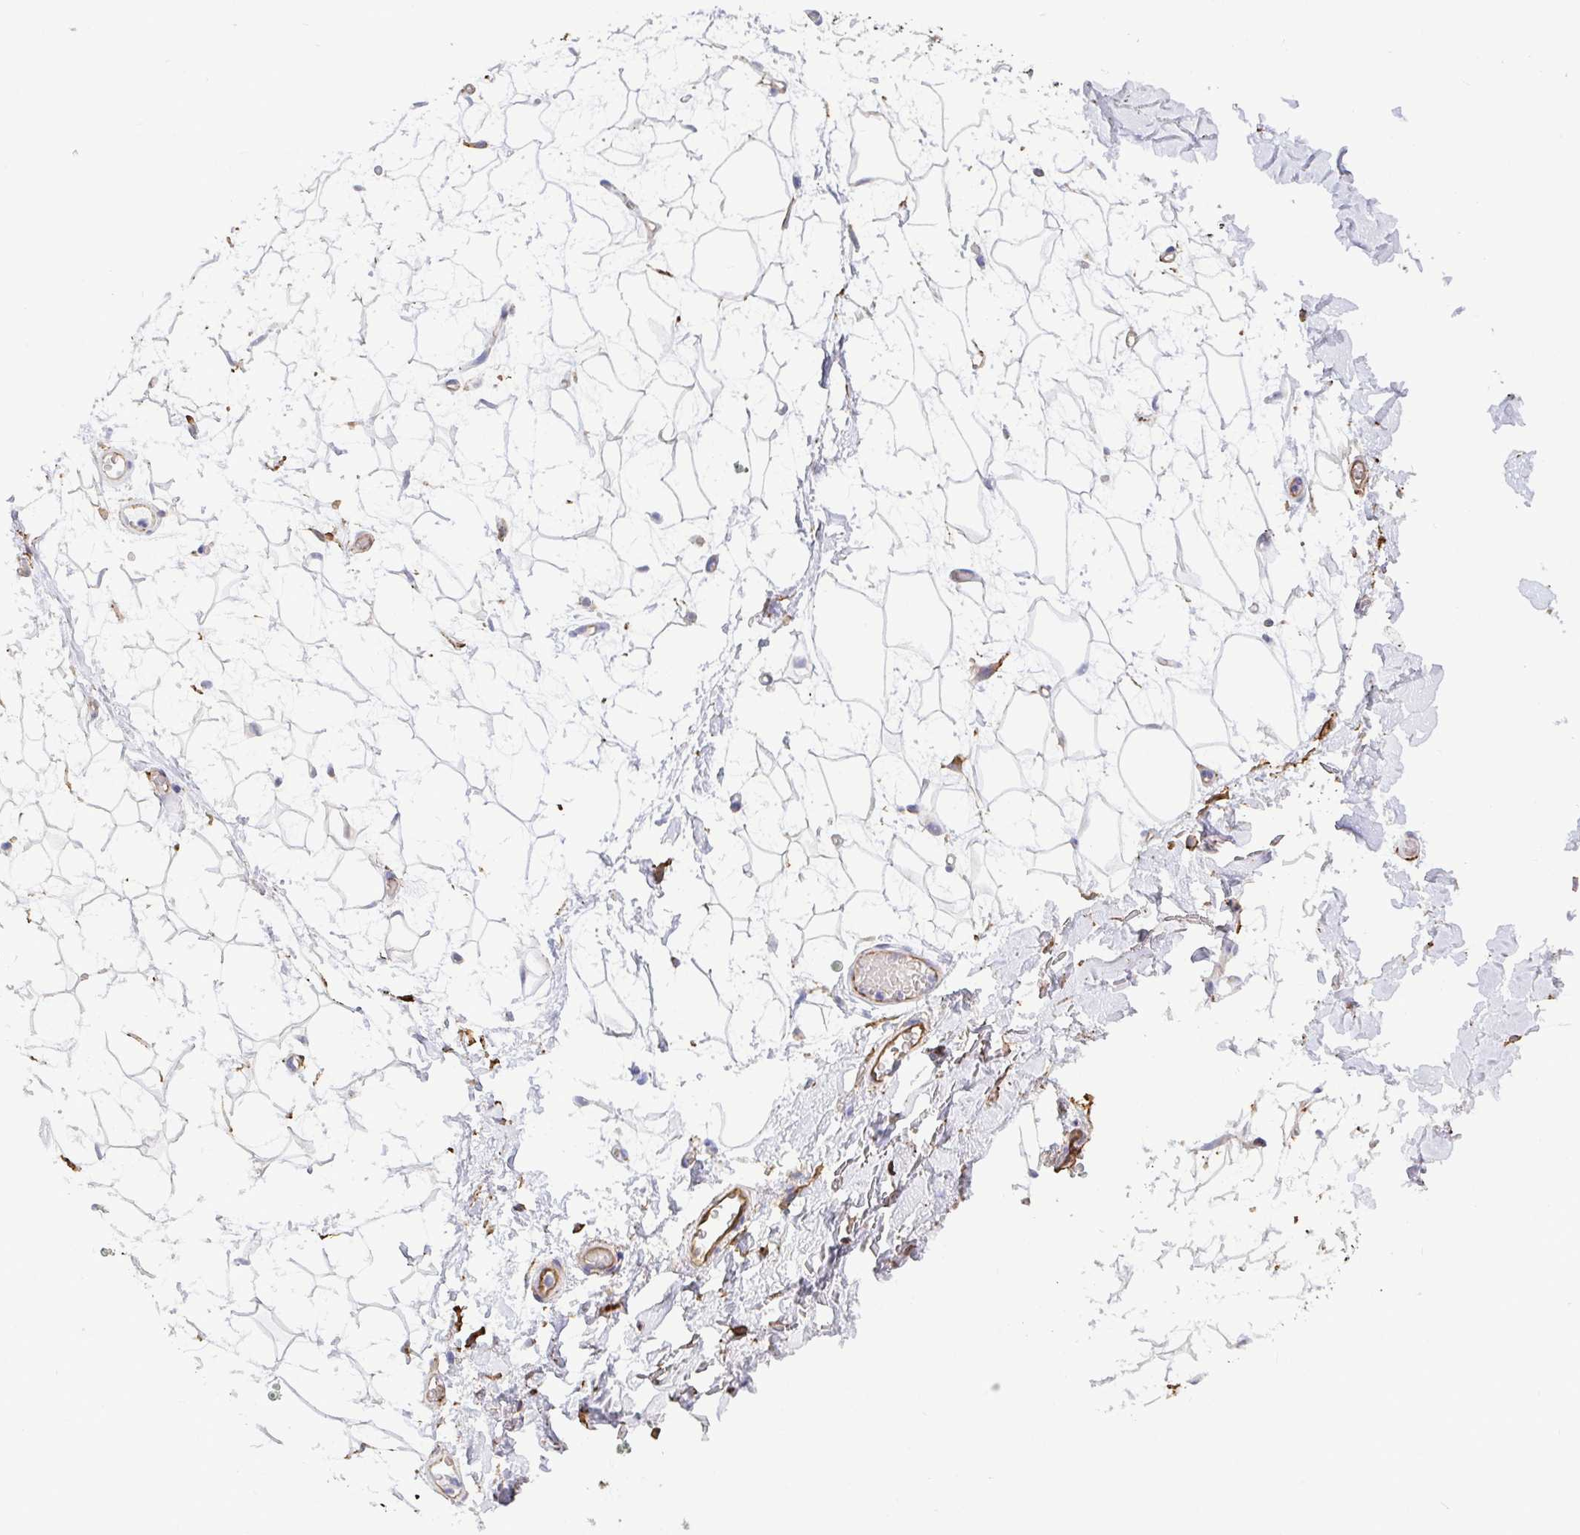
{"staining": {"intensity": "negative", "quantity": "none", "location": "none"}, "tissue": "adipose tissue", "cell_type": "Adipocytes", "image_type": "normal", "snomed": [{"axis": "morphology", "description": "Normal tissue, NOS"}, {"axis": "topography", "description": "Anal"}, {"axis": "topography", "description": "Peripheral nerve tissue"}], "caption": "Adipocytes show no significant protein positivity in normal adipose tissue. (DAB (3,3'-diaminobenzidine) immunohistochemistry with hematoxylin counter stain).", "gene": "LIMA1", "patient": {"sex": "male", "age": 78}}